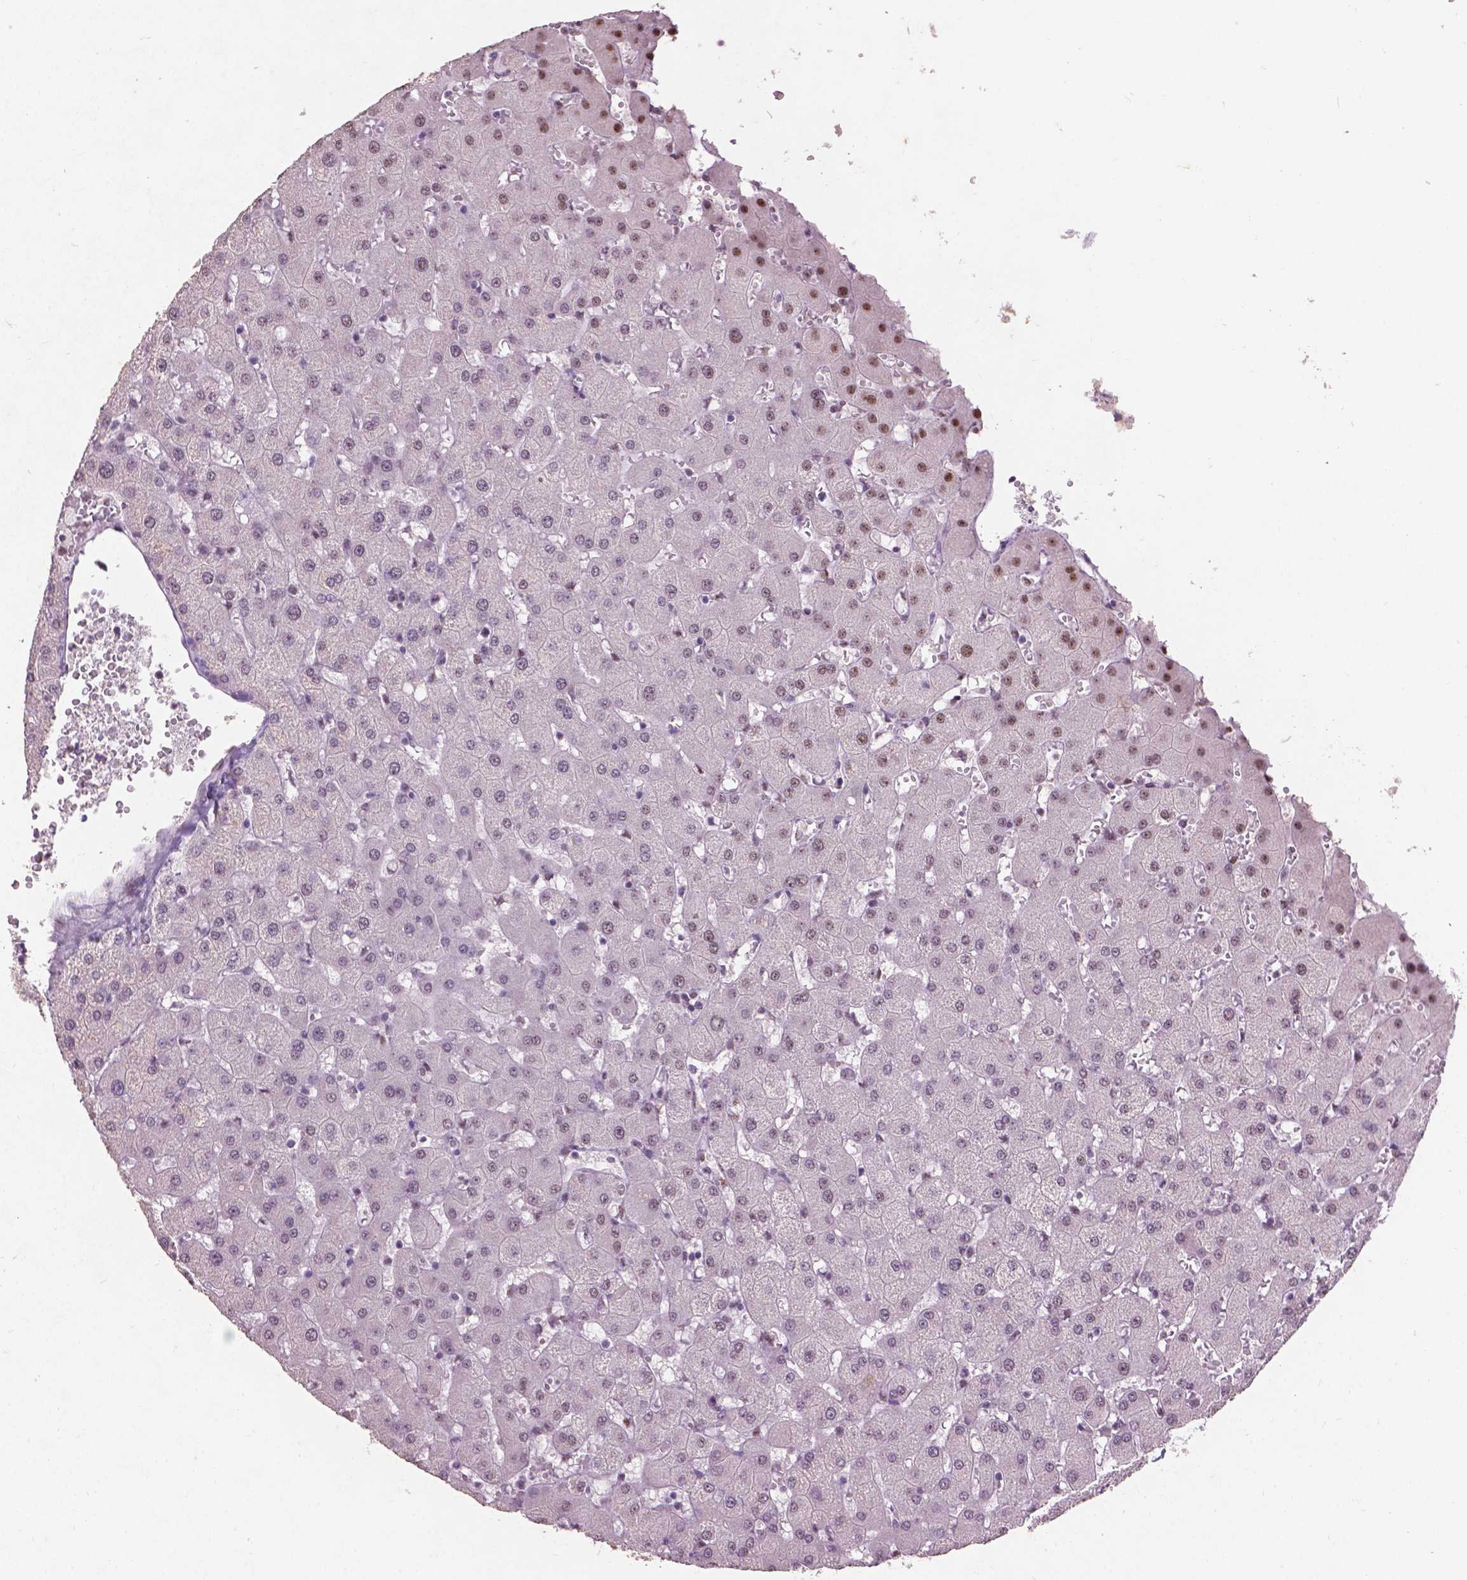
{"staining": {"intensity": "negative", "quantity": "none", "location": "none"}, "tissue": "liver", "cell_type": "Cholangiocytes", "image_type": "normal", "snomed": [{"axis": "morphology", "description": "Normal tissue, NOS"}, {"axis": "topography", "description": "Liver"}], "caption": "A photomicrograph of liver stained for a protein reveals no brown staining in cholangiocytes. (DAB immunohistochemistry (IHC), high magnification).", "gene": "COIL", "patient": {"sex": "female", "age": 63}}